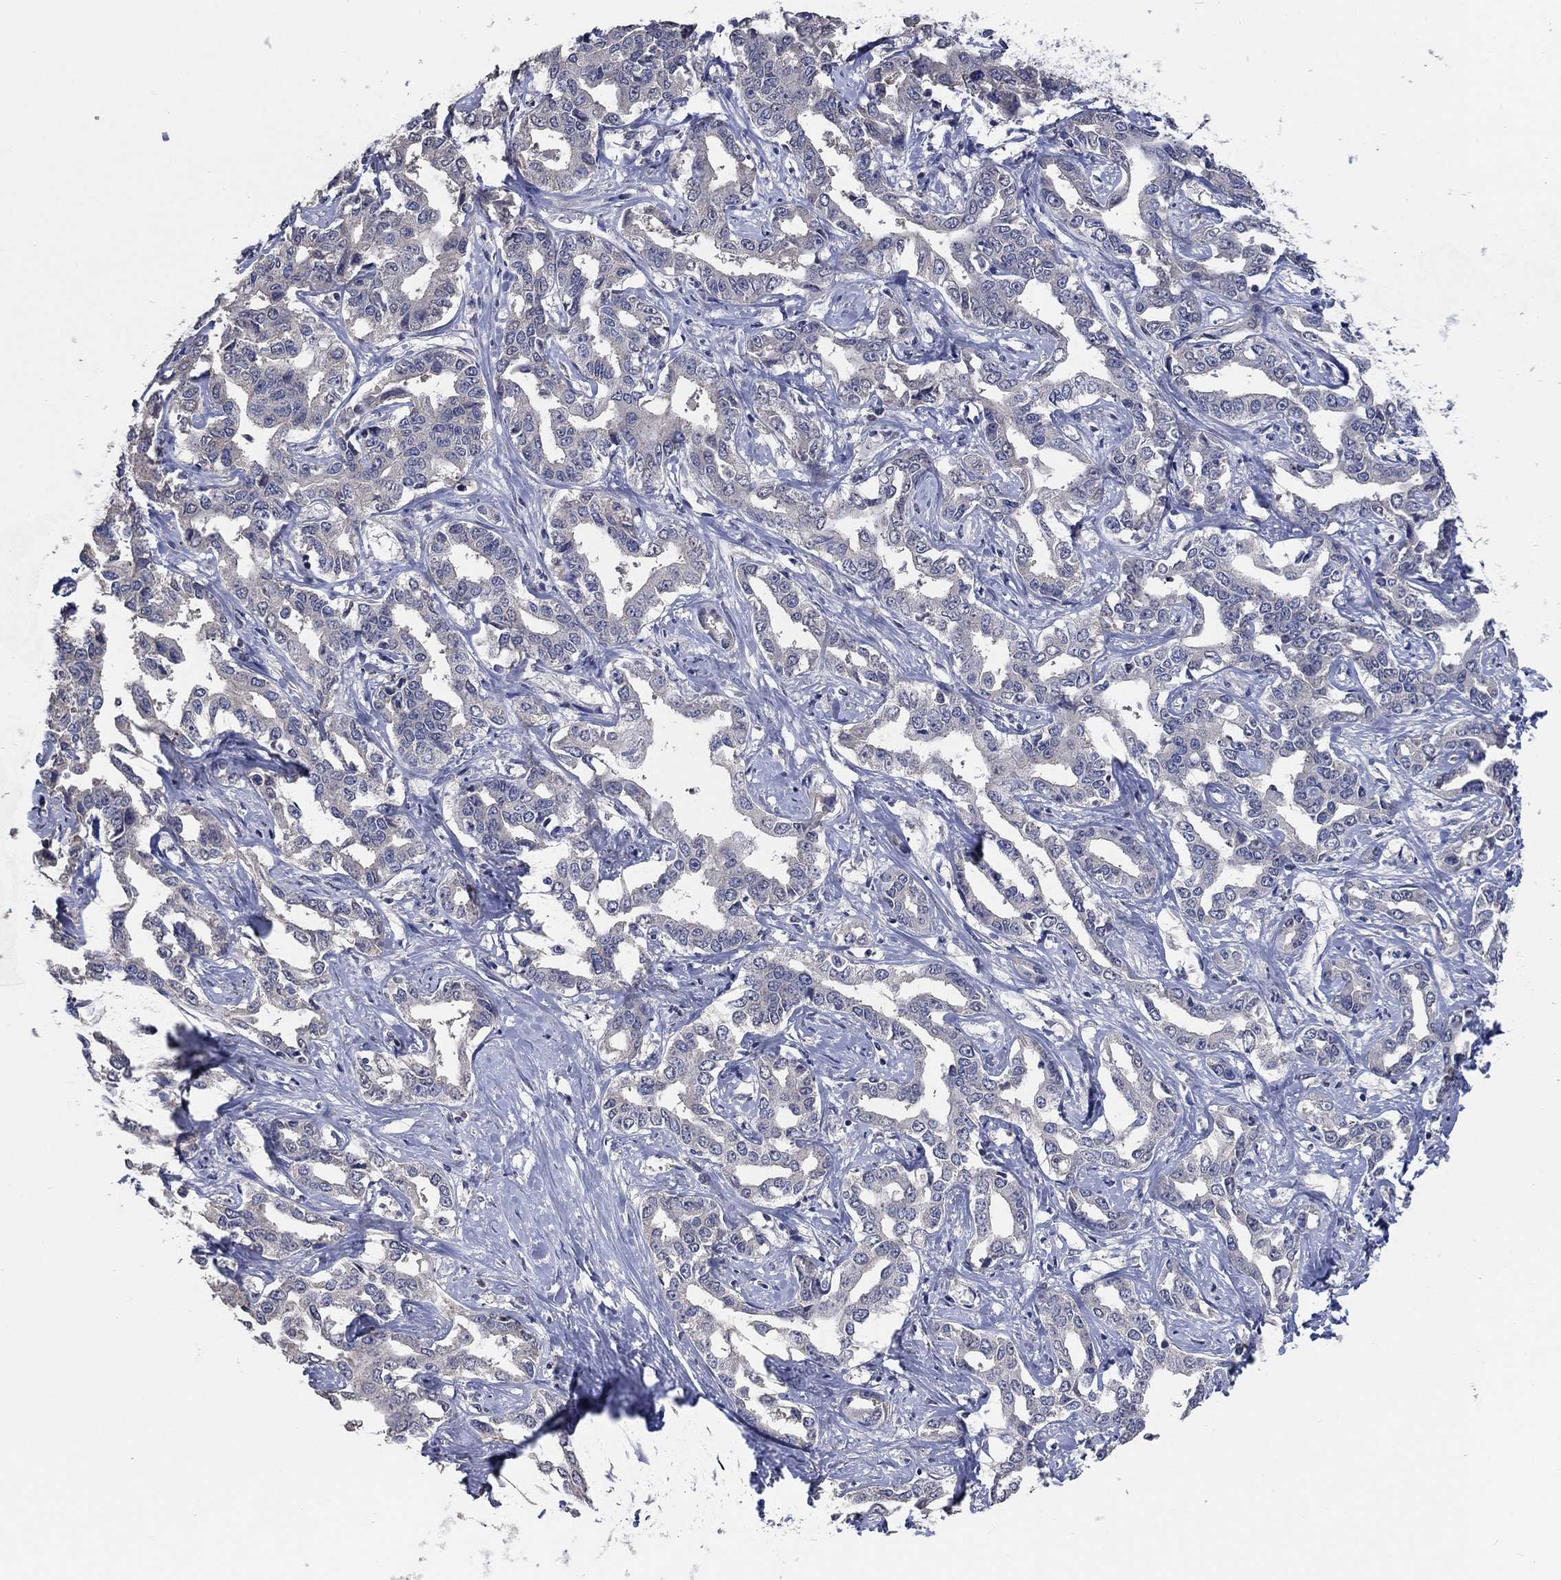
{"staining": {"intensity": "negative", "quantity": "none", "location": "none"}, "tissue": "liver cancer", "cell_type": "Tumor cells", "image_type": "cancer", "snomed": [{"axis": "morphology", "description": "Cholangiocarcinoma"}, {"axis": "topography", "description": "Liver"}], "caption": "DAB immunohistochemical staining of human liver cholangiocarcinoma shows no significant staining in tumor cells.", "gene": "ZBTB18", "patient": {"sex": "male", "age": 59}}